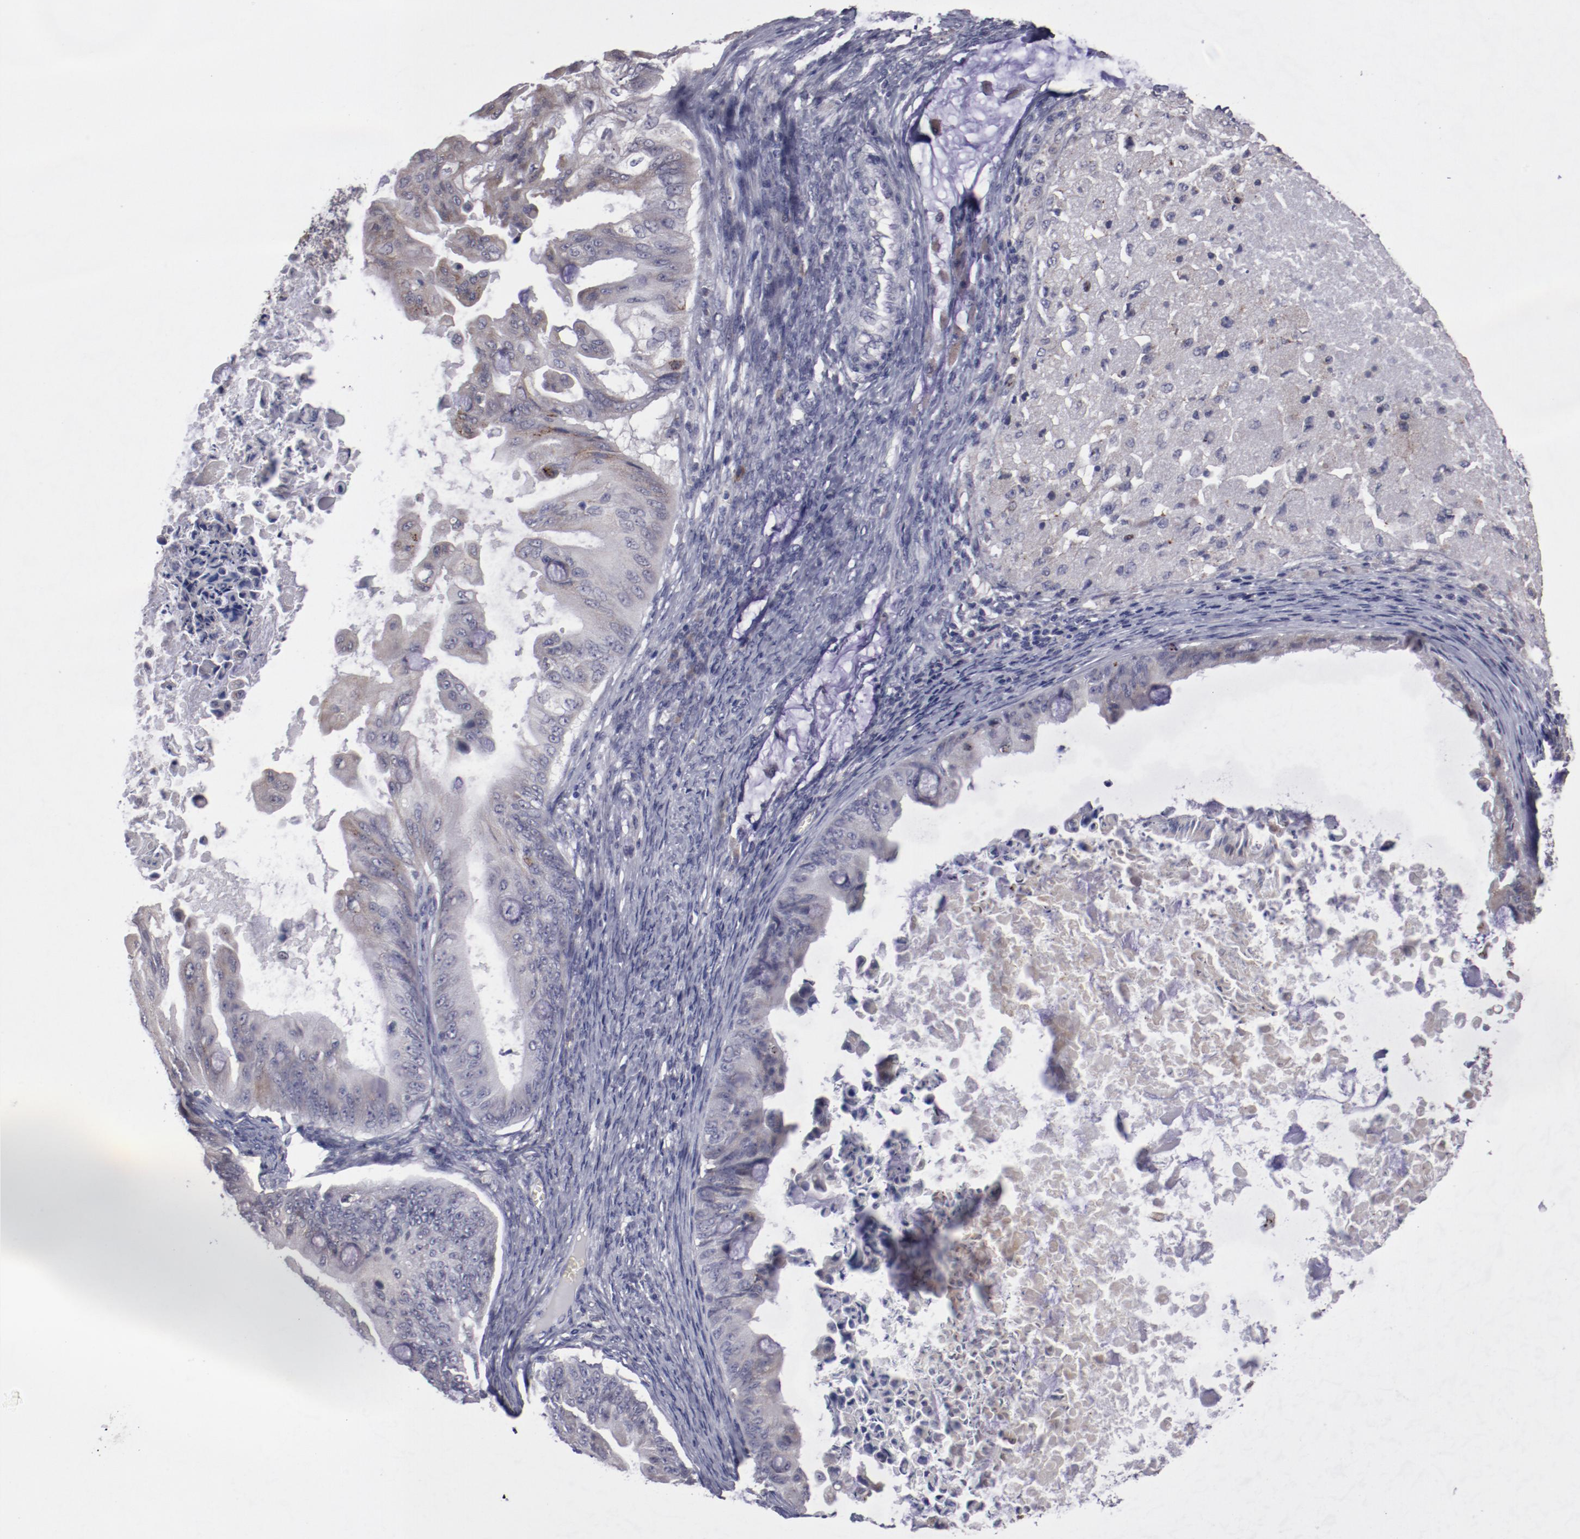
{"staining": {"intensity": "weak", "quantity": "25%-75%", "location": "cytoplasmic/membranous"}, "tissue": "ovarian cancer", "cell_type": "Tumor cells", "image_type": "cancer", "snomed": [{"axis": "morphology", "description": "Cystadenocarcinoma, mucinous, NOS"}, {"axis": "topography", "description": "Ovary"}], "caption": "A low amount of weak cytoplasmic/membranous positivity is identified in approximately 25%-75% of tumor cells in ovarian cancer tissue.", "gene": "IL12A", "patient": {"sex": "female", "age": 37}}